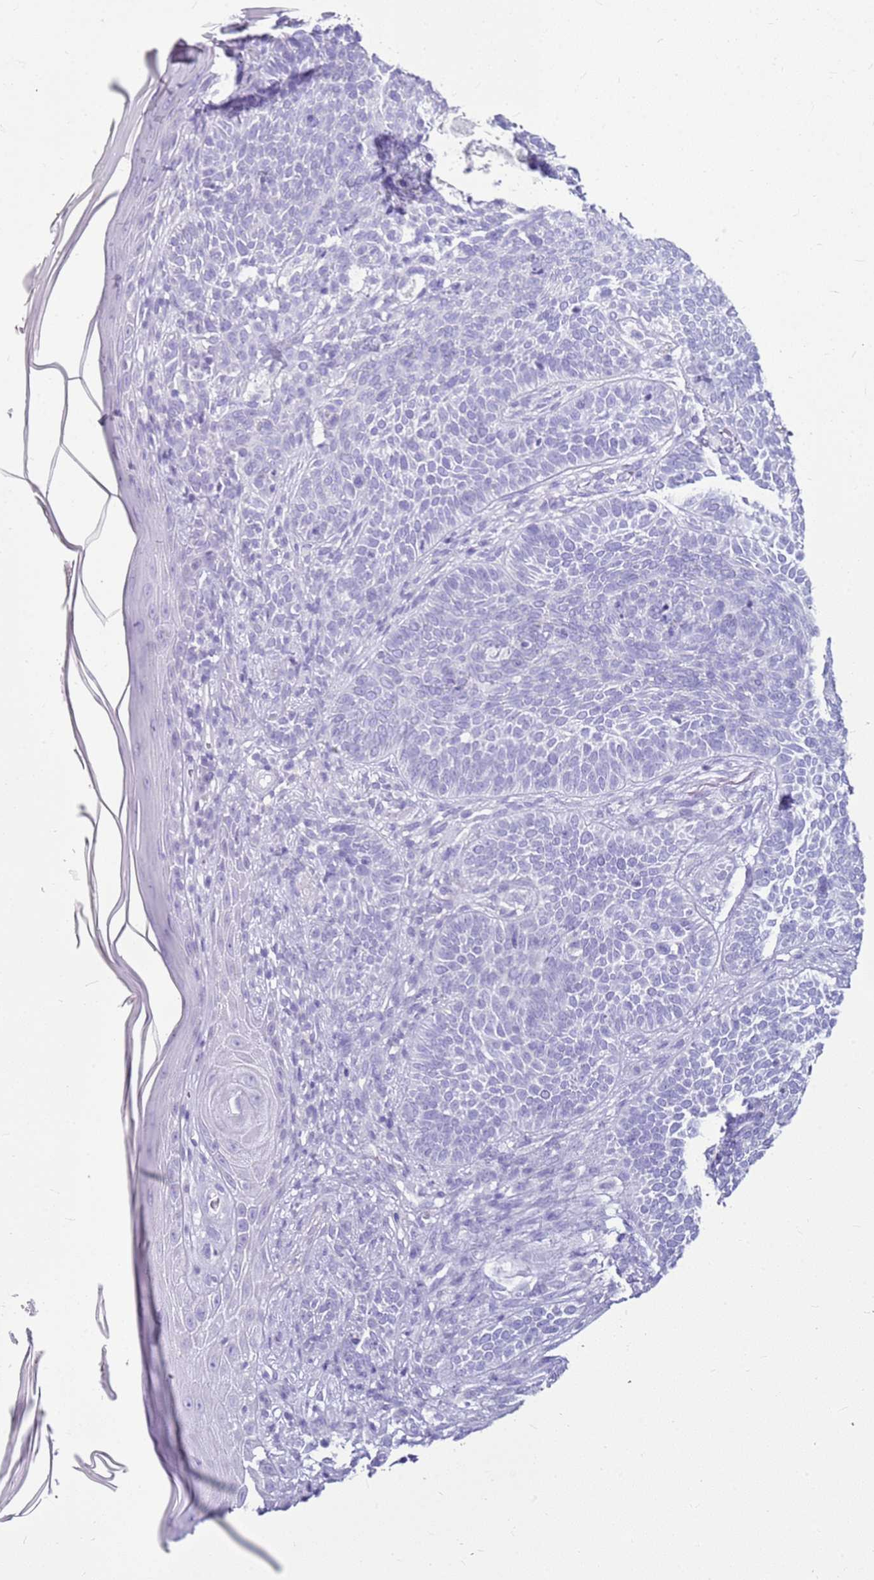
{"staining": {"intensity": "negative", "quantity": "none", "location": "none"}, "tissue": "skin cancer", "cell_type": "Tumor cells", "image_type": "cancer", "snomed": [{"axis": "morphology", "description": "Basal cell carcinoma"}, {"axis": "topography", "description": "Skin"}], "caption": "A high-resolution micrograph shows immunohistochemistry (IHC) staining of skin basal cell carcinoma, which exhibits no significant expression in tumor cells.", "gene": "CA8", "patient": {"sex": "male", "age": 85}}